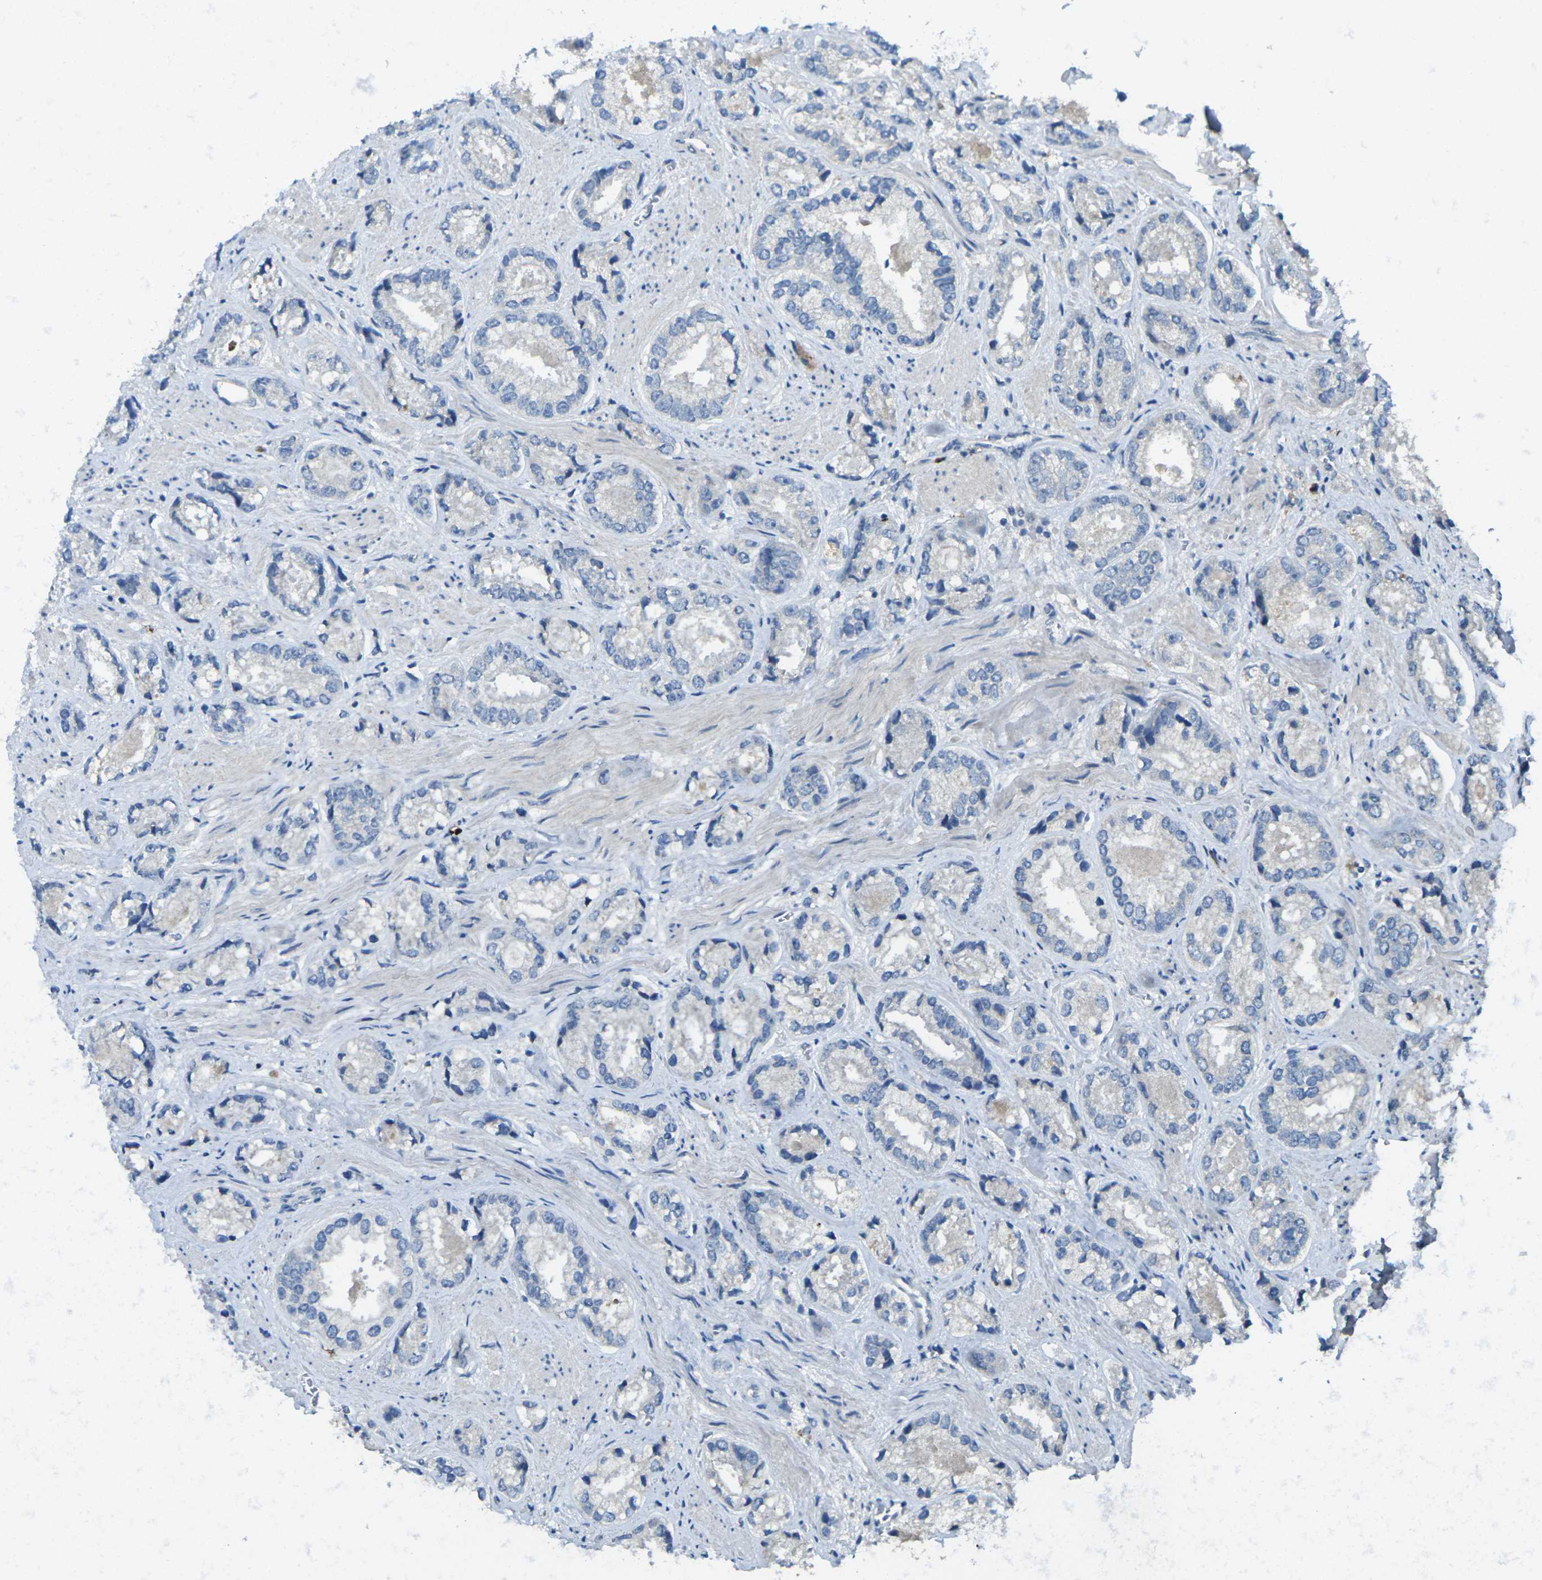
{"staining": {"intensity": "negative", "quantity": "none", "location": "none"}, "tissue": "prostate cancer", "cell_type": "Tumor cells", "image_type": "cancer", "snomed": [{"axis": "morphology", "description": "Adenocarcinoma, High grade"}, {"axis": "topography", "description": "Prostate"}], "caption": "This is a histopathology image of IHC staining of high-grade adenocarcinoma (prostate), which shows no expression in tumor cells.", "gene": "CD19", "patient": {"sex": "male", "age": 61}}